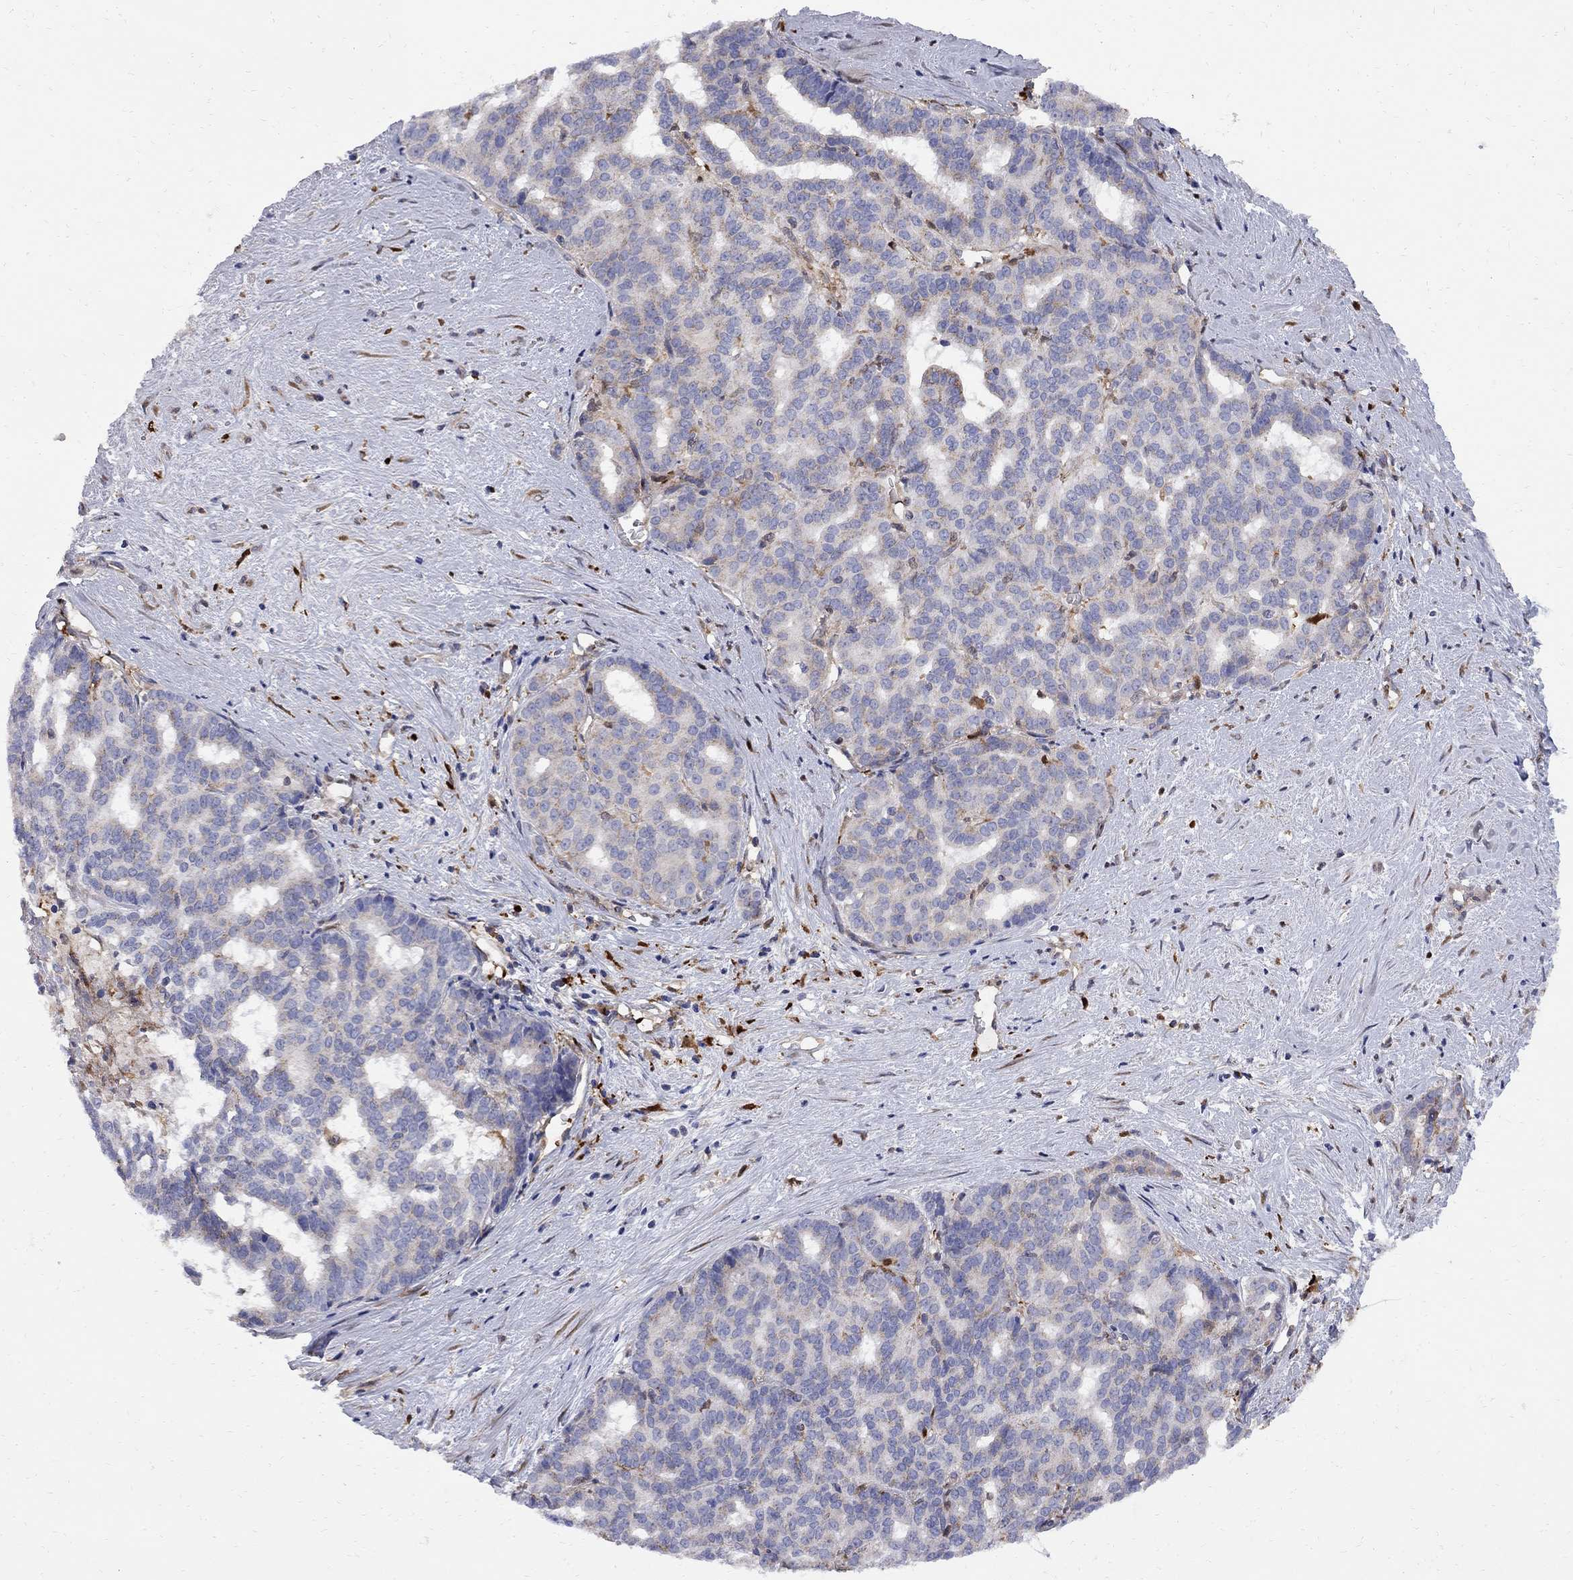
{"staining": {"intensity": "weak", "quantity": "<25%", "location": "cytoplasmic/membranous"}, "tissue": "liver cancer", "cell_type": "Tumor cells", "image_type": "cancer", "snomed": [{"axis": "morphology", "description": "Cholangiocarcinoma"}, {"axis": "topography", "description": "Liver"}], "caption": "Immunohistochemical staining of human liver cancer (cholangiocarcinoma) reveals no significant staining in tumor cells. (DAB (3,3'-diaminobenzidine) immunohistochemistry (IHC), high magnification).", "gene": "MTHFR", "patient": {"sex": "female", "age": 47}}